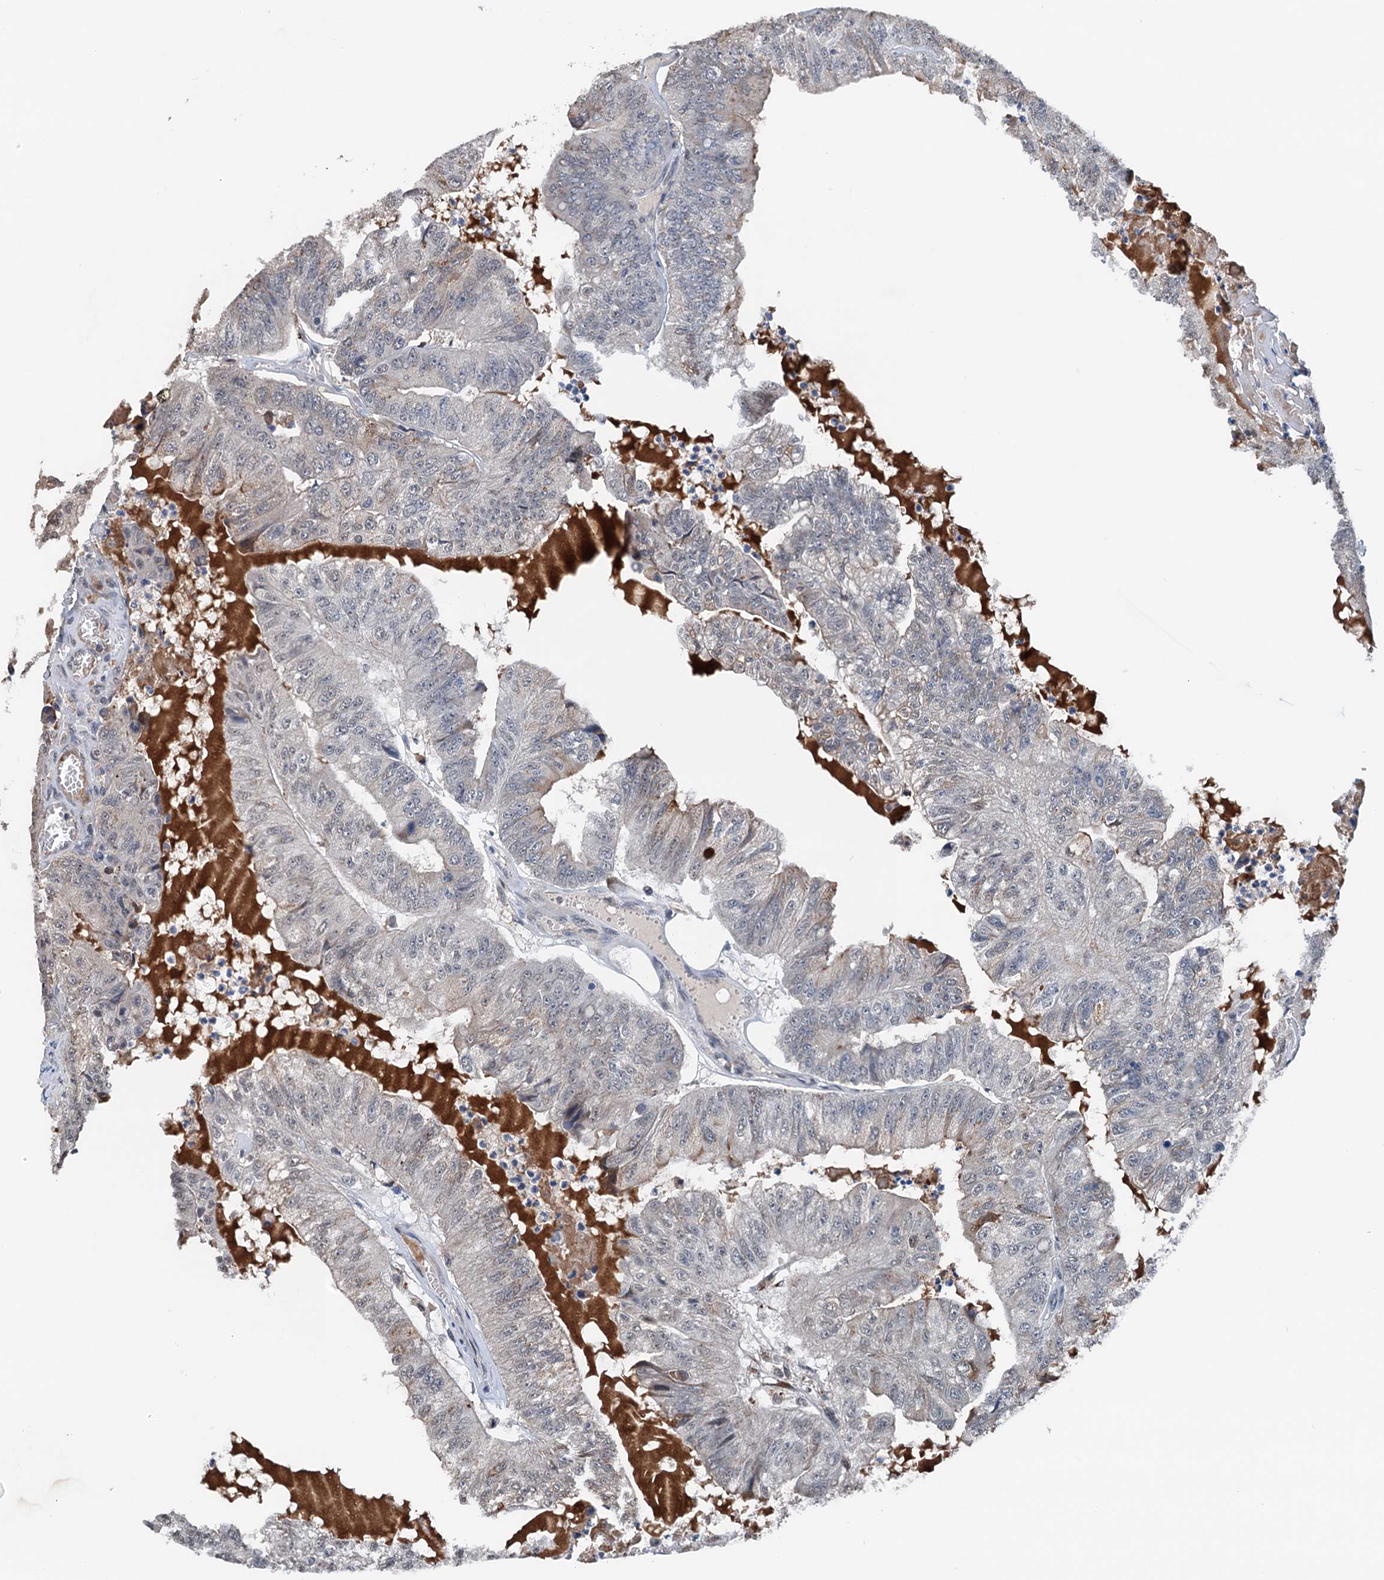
{"staining": {"intensity": "weak", "quantity": "<25%", "location": "cytoplasmic/membranous"}, "tissue": "colorectal cancer", "cell_type": "Tumor cells", "image_type": "cancer", "snomed": [{"axis": "morphology", "description": "Adenocarcinoma, NOS"}, {"axis": "topography", "description": "Colon"}], "caption": "A micrograph of human colorectal cancer (adenocarcinoma) is negative for staining in tumor cells.", "gene": "SHLD1", "patient": {"sex": "female", "age": 67}}